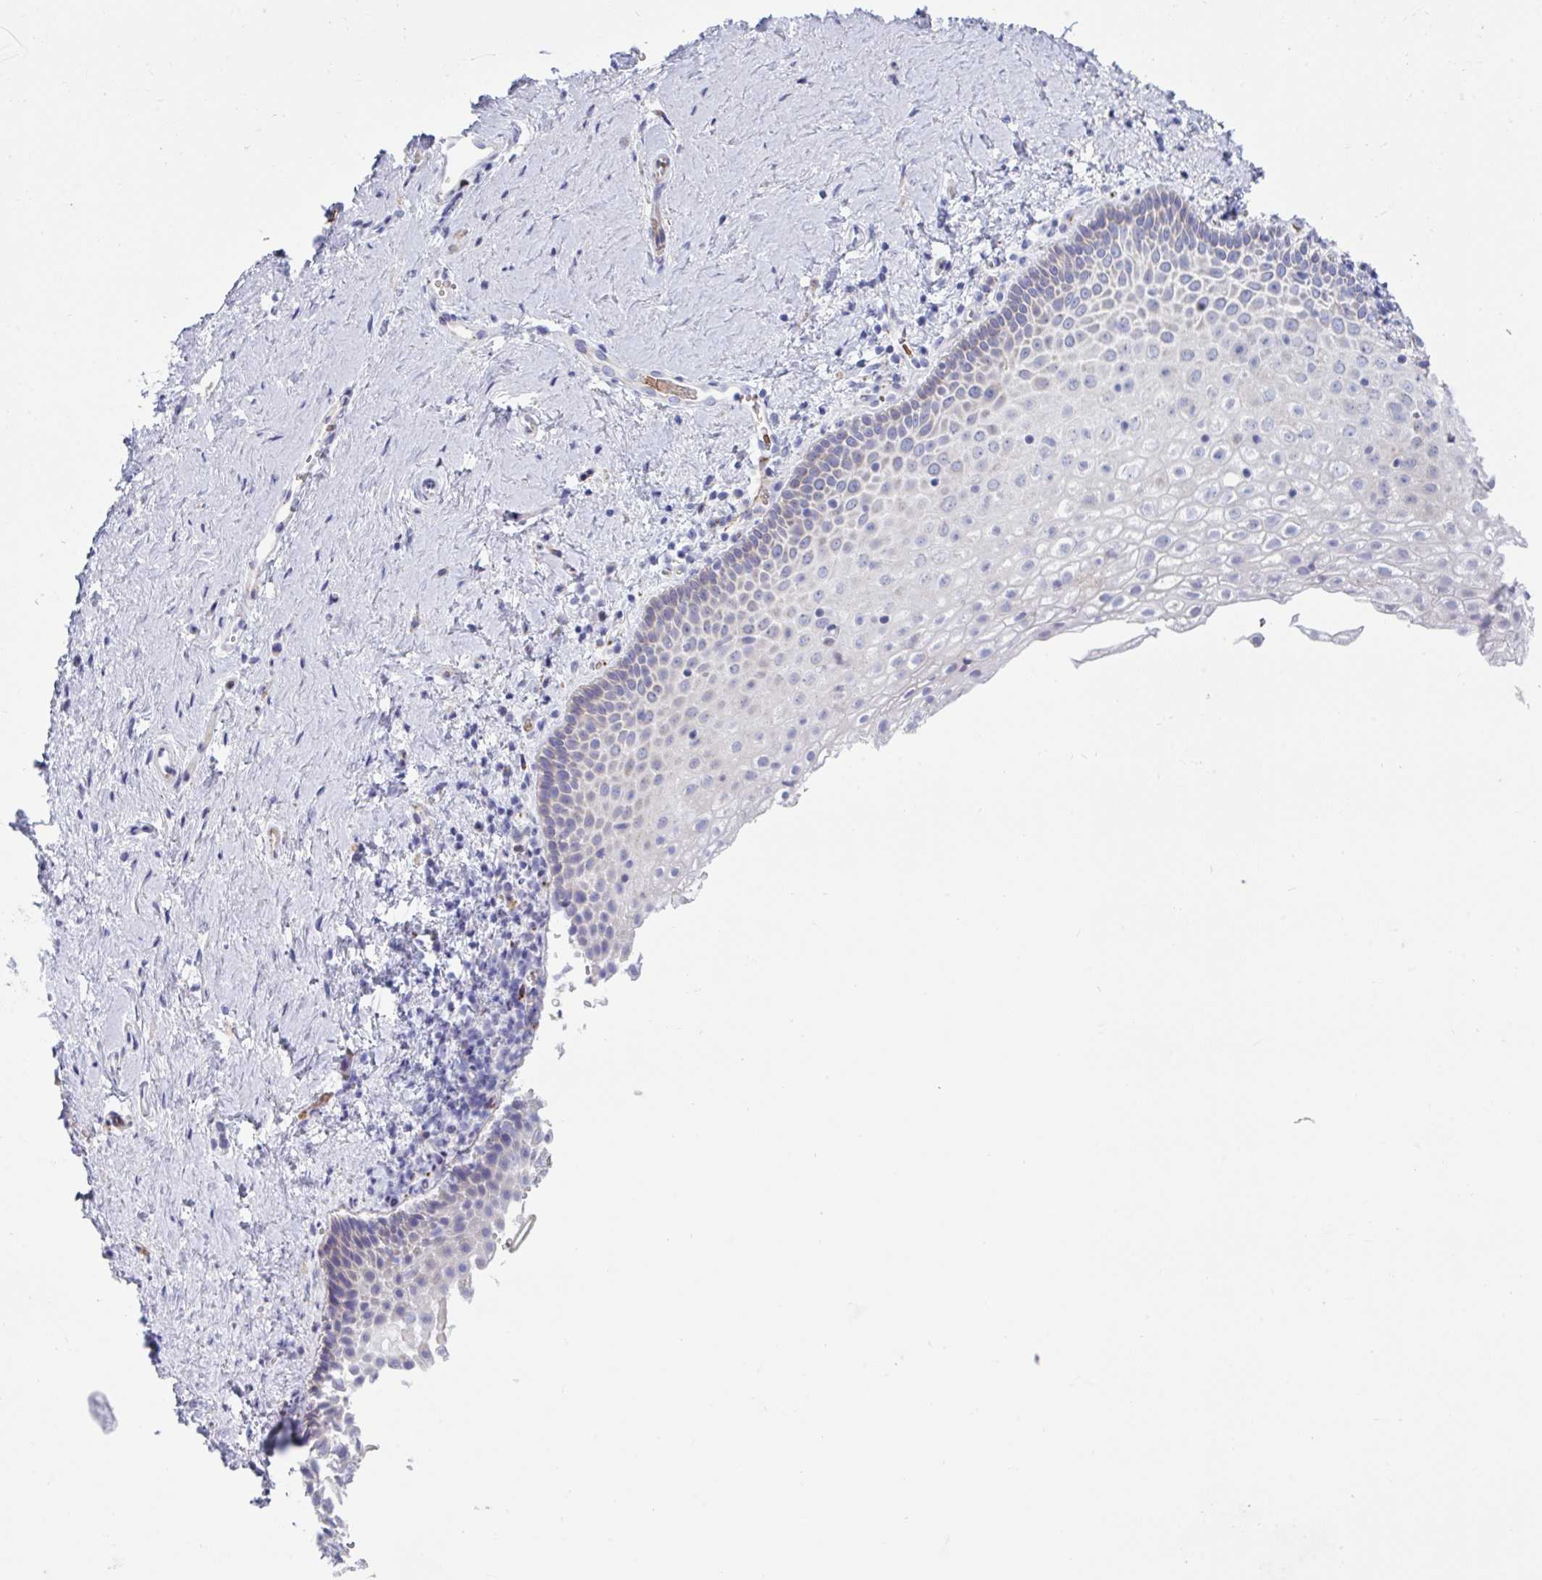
{"staining": {"intensity": "negative", "quantity": "none", "location": "none"}, "tissue": "vagina", "cell_type": "Squamous epithelial cells", "image_type": "normal", "snomed": [{"axis": "morphology", "description": "Normal tissue, NOS"}, {"axis": "topography", "description": "Vagina"}], "caption": "This is a image of immunohistochemistry (IHC) staining of benign vagina, which shows no positivity in squamous epithelial cells.", "gene": "NTN1", "patient": {"sex": "female", "age": 61}}